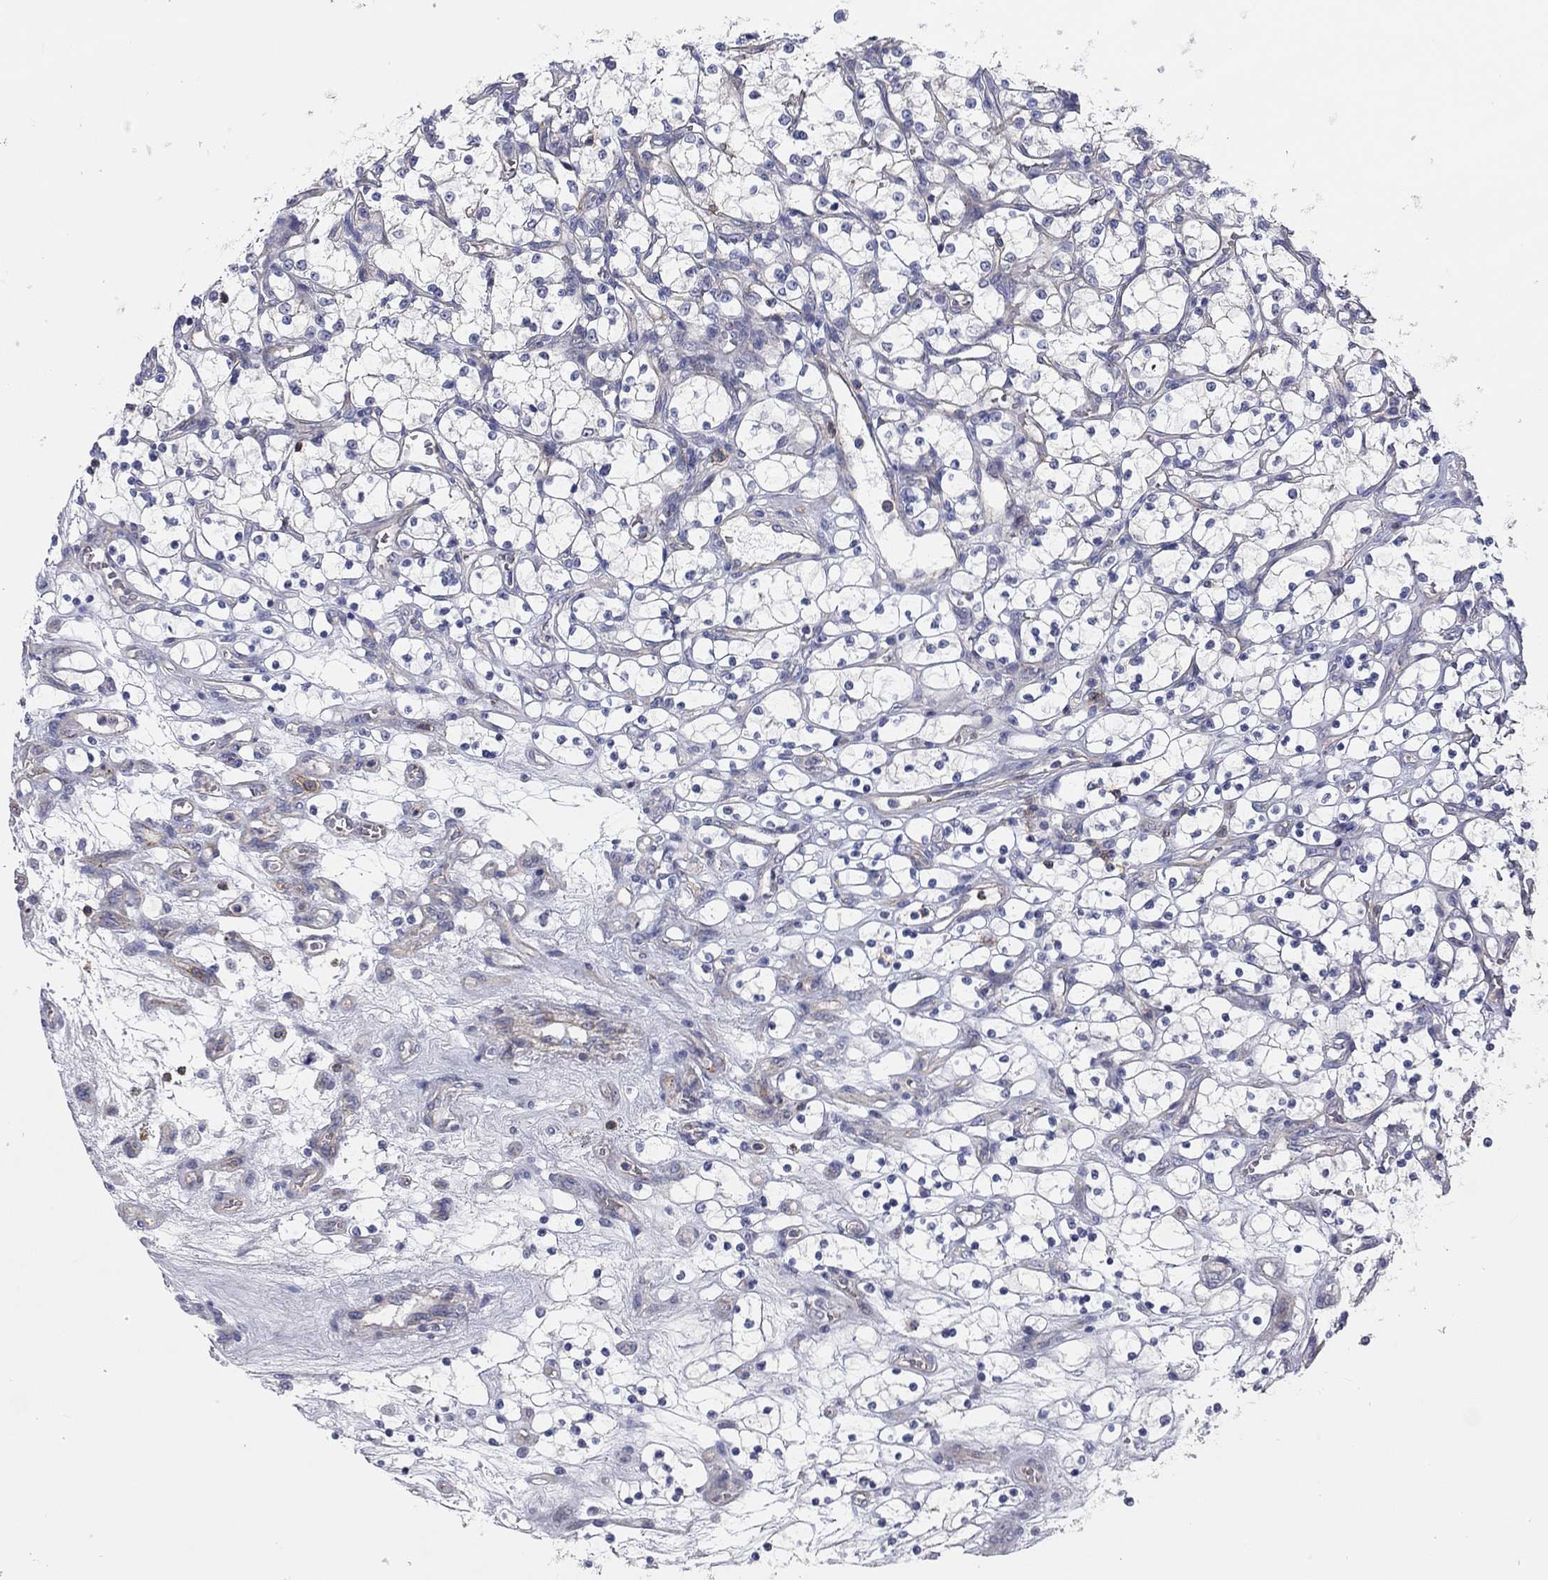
{"staining": {"intensity": "moderate", "quantity": "<25%", "location": "cytoplasmic/membranous"}, "tissue": "renal cancer", "cell_type": "Tumor cells", "image_type": "cancer", "snomed": [{"axis": "morphology", "description": "Adenocarcinoma, NOS"}, {"axis": "topography", "description": "Kidney"}], "caption": "Adenocarcinoma (renal) stained with a protein marker displays moderate staining in tumor cells.", "gene": "SIT1", "patient": {"sex": "female", "age": 69}}